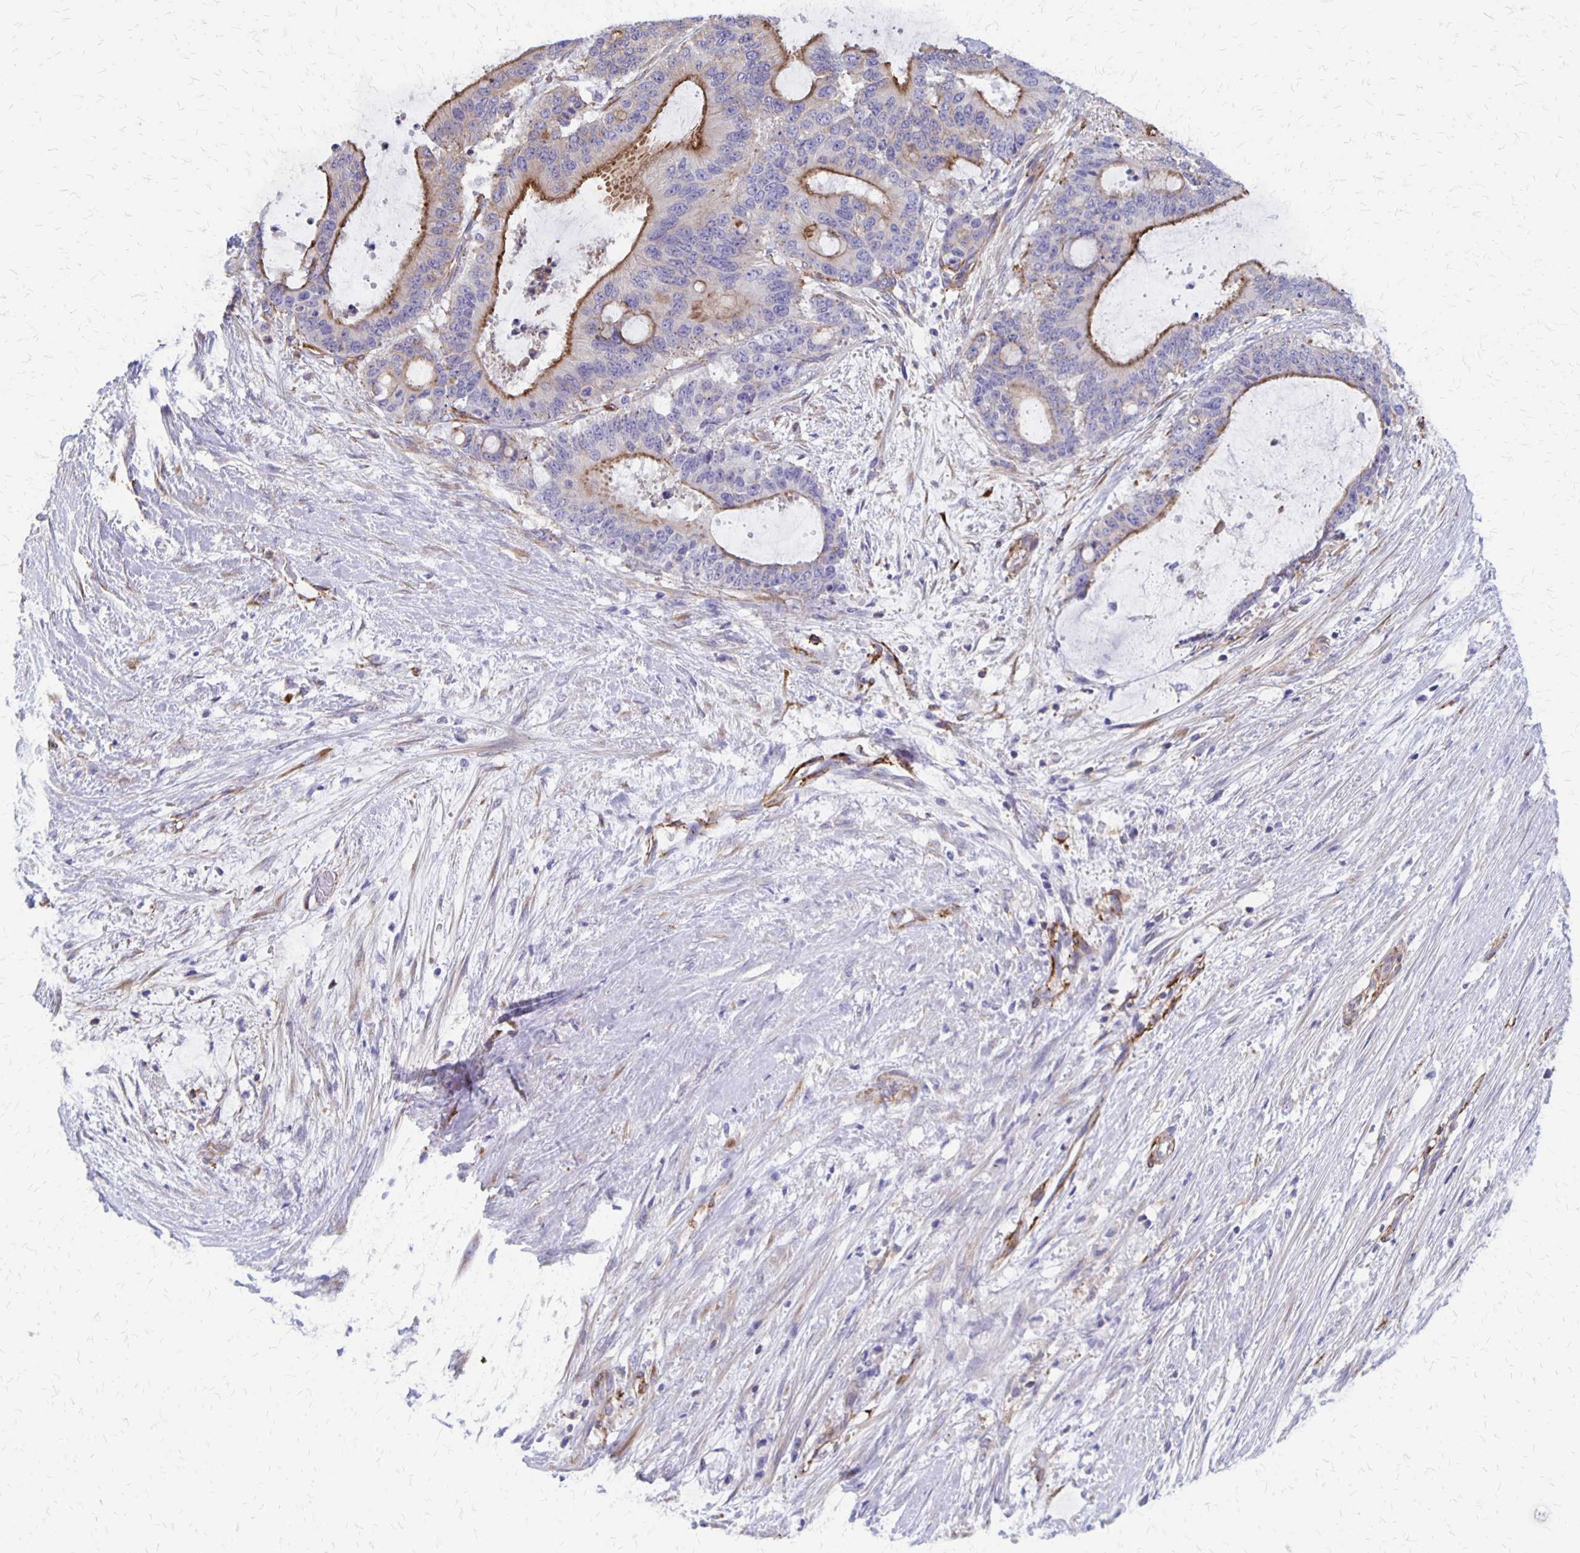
{"staining": {"intensity": "moderate", "quantity": "25%-75%", "location": "cytoplasmic/membranous"}, "tissue": "liver cancer", "cell_type": "Tumor cells", "image_type": "cancer", "snomed": [{"axis": "morphology", "description": "Normal tissue, NOS"}, {"axis": "morphology", "description": "Cholangiocarcinoma"}, {"axis": "topography", "description": "Liver"}, {"axis": "topography", "description": "Peripheral nerve tissue"}], "caption": "The histopathology image shows staining of liver cholangiocarcinoma, revealing moderate cytoplasmic/membranous protein expression (brown color) within tumor cells.", "gene": "SEPTIN5", "patient": {"sex": "female", "age": 73}}